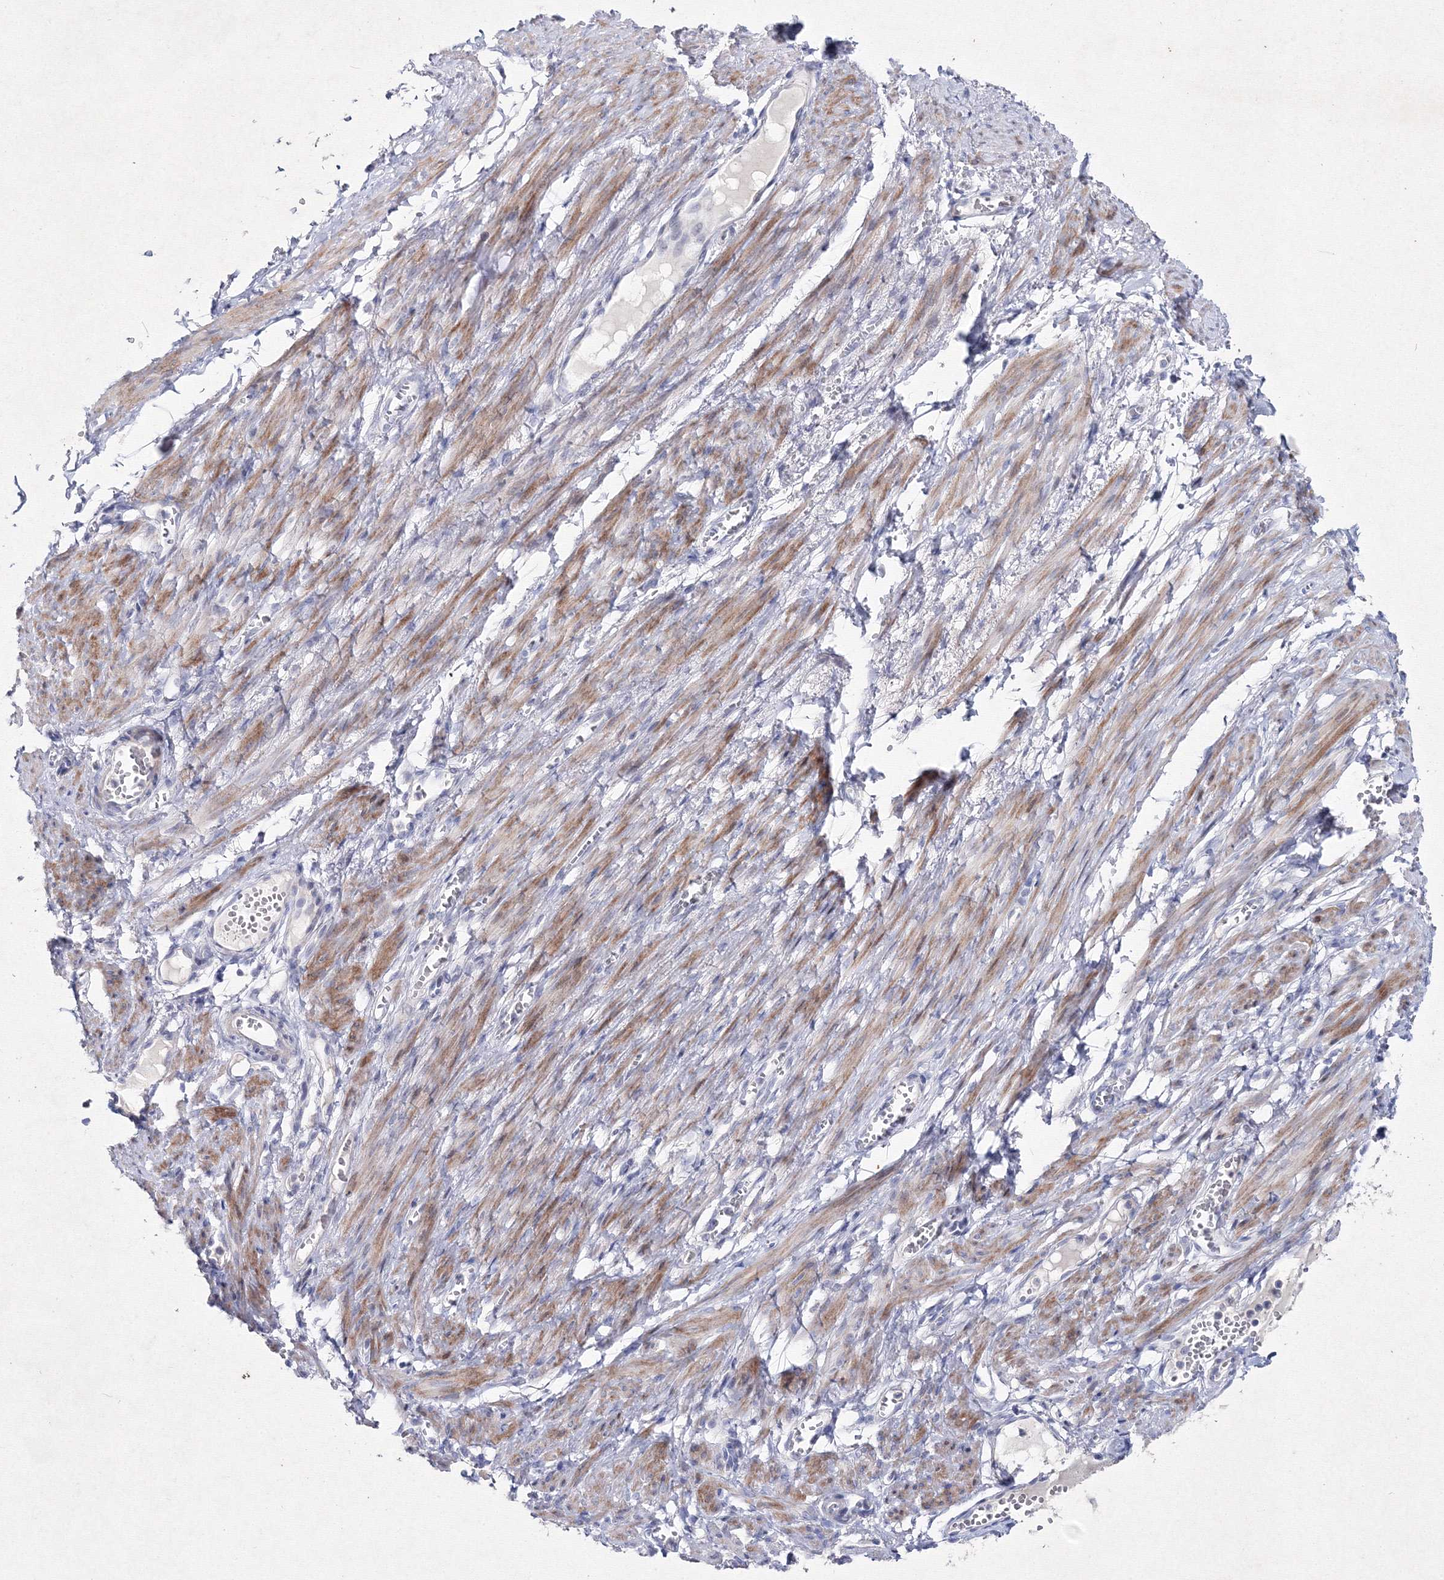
{"staining": {"intensity": "weak", "quantity": ">75%", "location": "cytoplasmic/membranous"}, "tissue": "adipose tissue", "cell_type": "Adipocytes", "image_type": "normal", "snomed": [{"axis": "morphology", "description": "Normal tissue, NOS"}, {"axis": "topography", "description": "Smooth muscle"}, {"axis": "topography", "description": "Peripheral nerve tissue"}], "caption": "The histopathology image demonstrates immunohistochemical staining of benign adipose tissue. There is weak cytoplasmic/membranous positivity is present in approximately >75% of adipocytes.", "gene": "SMIM29", "patient": {"sex": "female", "age": 39}}